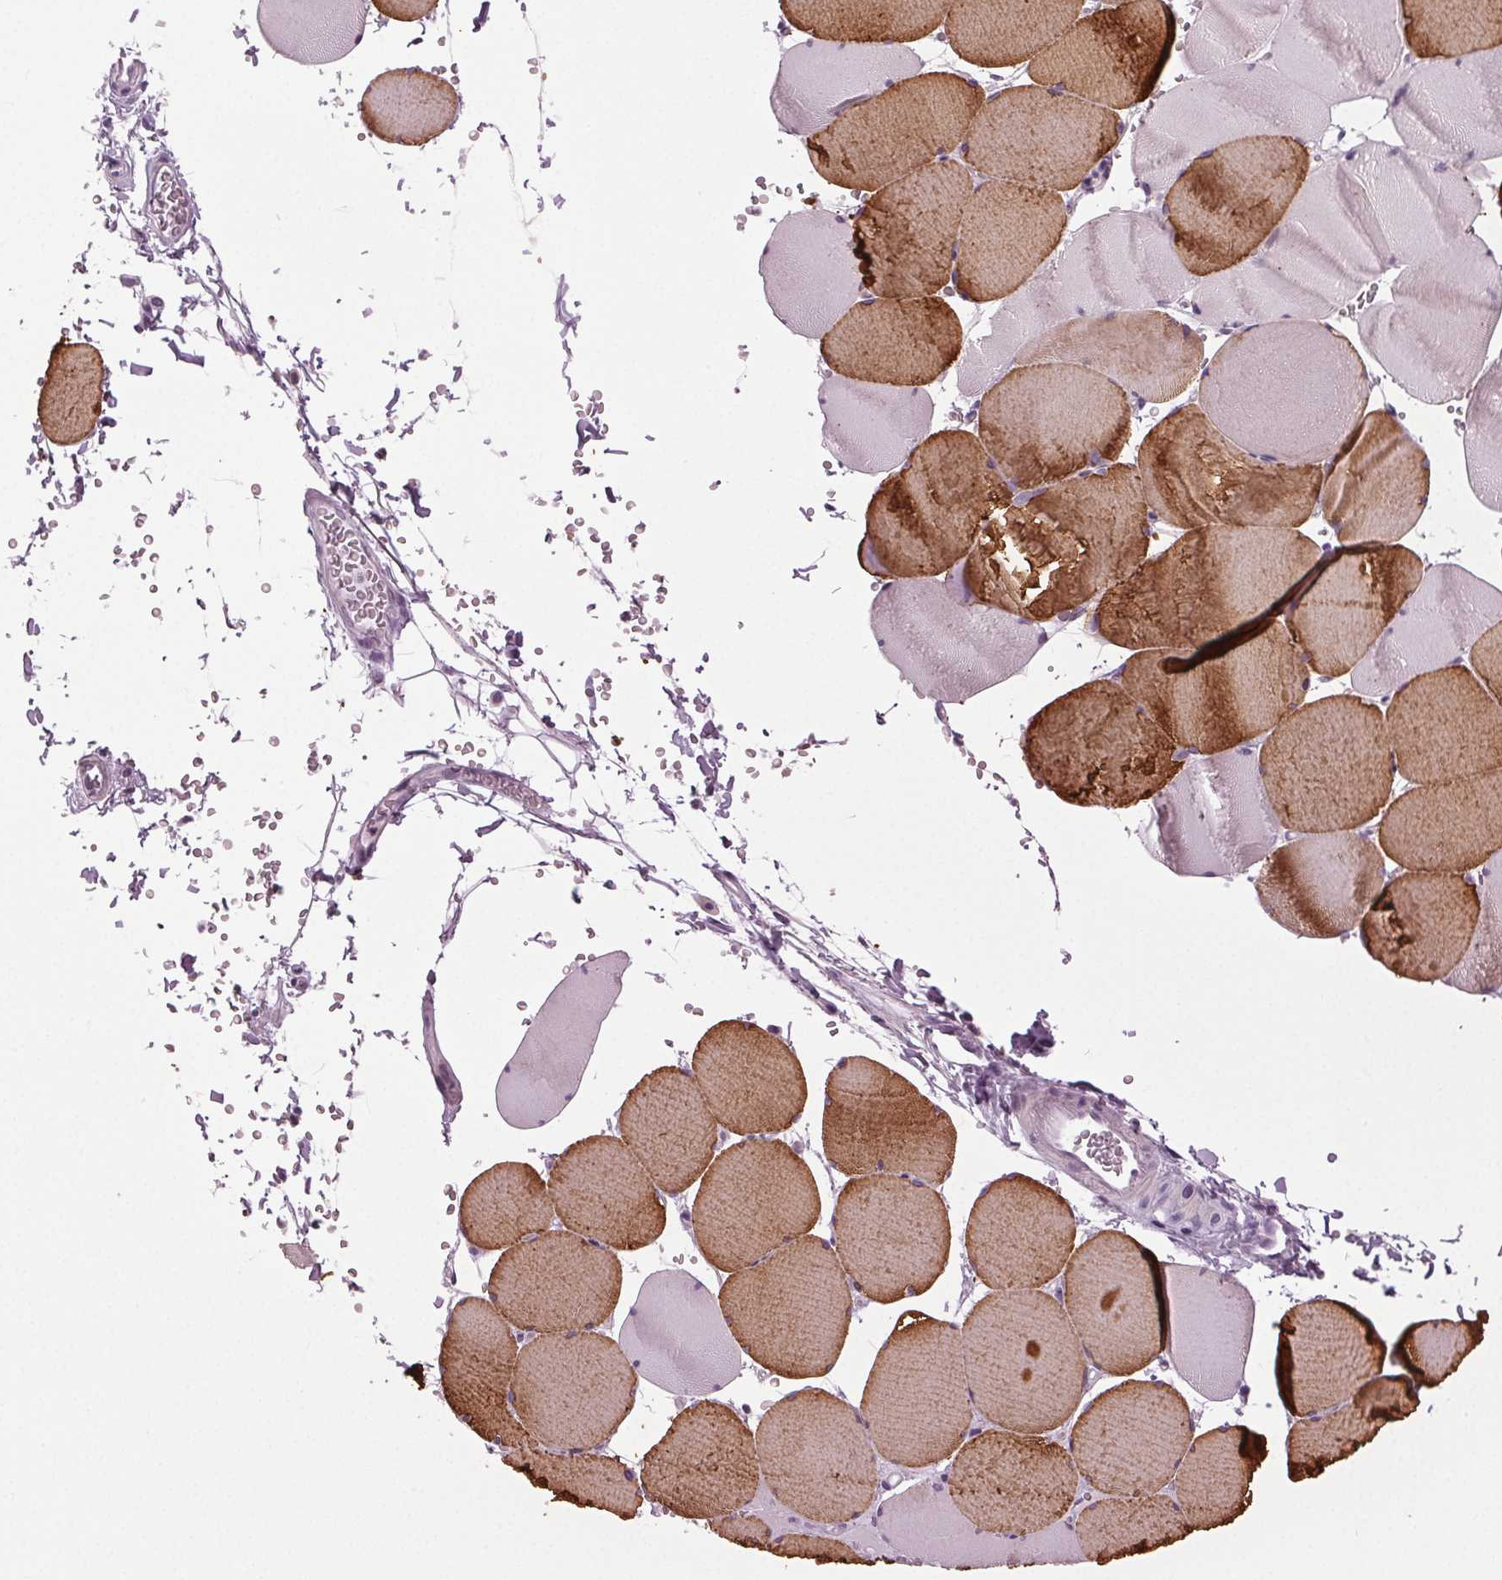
{"staining": {"intensity": "moderate", "quantity": "25%-75%", "location": "cytoplasmic/membranous"}, "tissue": "skeletal muscle", "cell_type": "Myocytes", "image_type": "normal", "snomed": [{"axis": "morphology", "description": "Normal tissue, NOS"}, {"axis": "topography", "description": "Skeletal muscle"}, {"axis": "topography", "description": "Head-Neck"}], "caption": "Benign skeletal muscle shows moderate cytoplasmic/membranous staining in approximately 25%-75% of myocytes.", "gene": "DNAH12", "patient": {"sex": "male", "age": 66}}